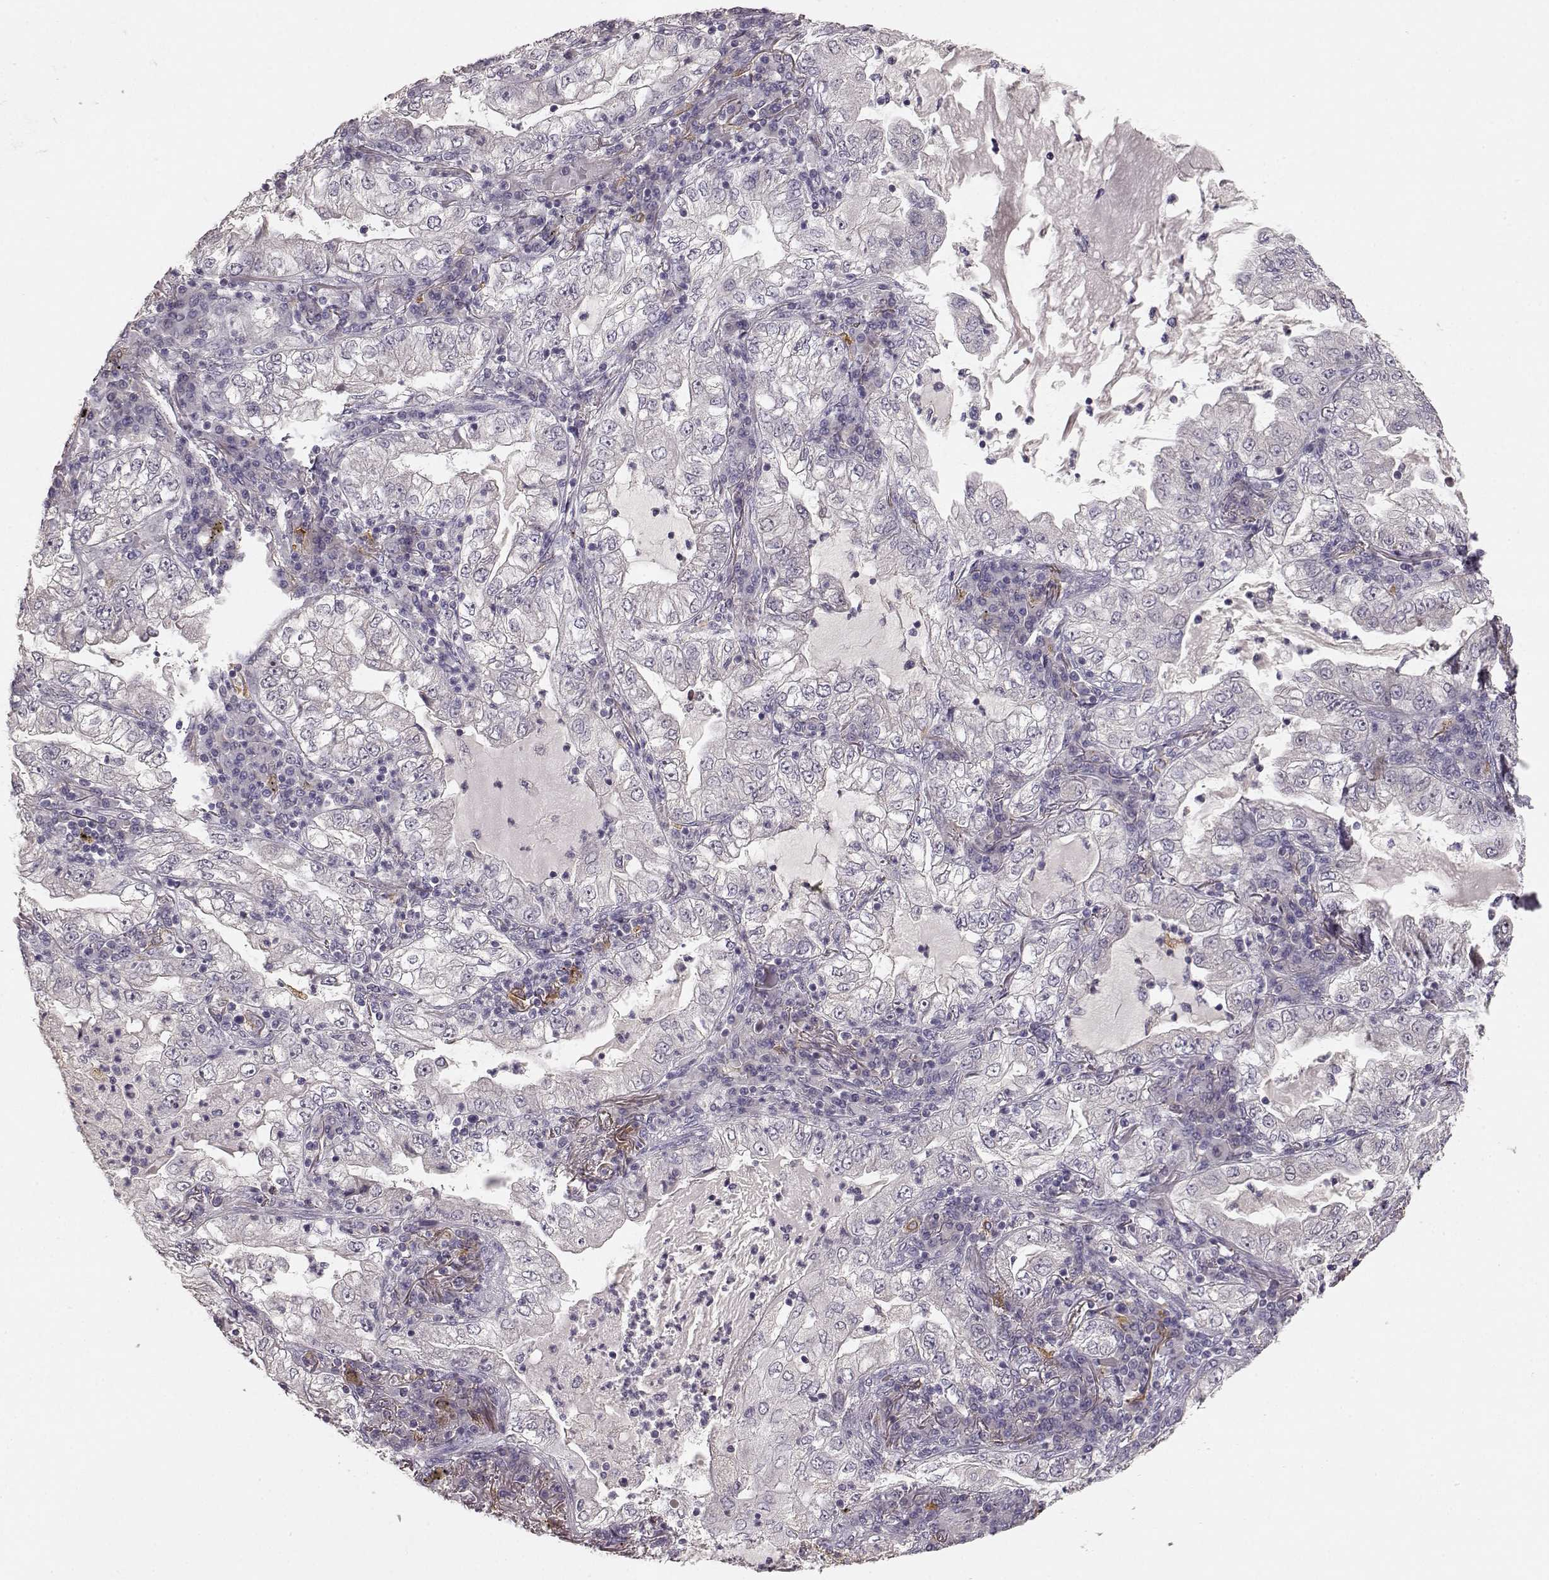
{"staining": {"intensity": "negative", "quantity": "none", "location": "none"}, "tissue": "lung cancer", "cell_type": "Tumor cells", "image_type": "cancer", "snomed": [{"axis": "morphology", "description": "Adenocarcinoma, NOS"}, {"axis": "topography", "description": "Lung"}], "caption": "Lung adenocarcinoma was stained to show a protein in brown. There is no significant expression in tumor cells. (DAB (3,3'-diaminobenzidine) IHC, high magnification).", "gene": "GHR", "patient": {"sex": "female", "age": 73}}